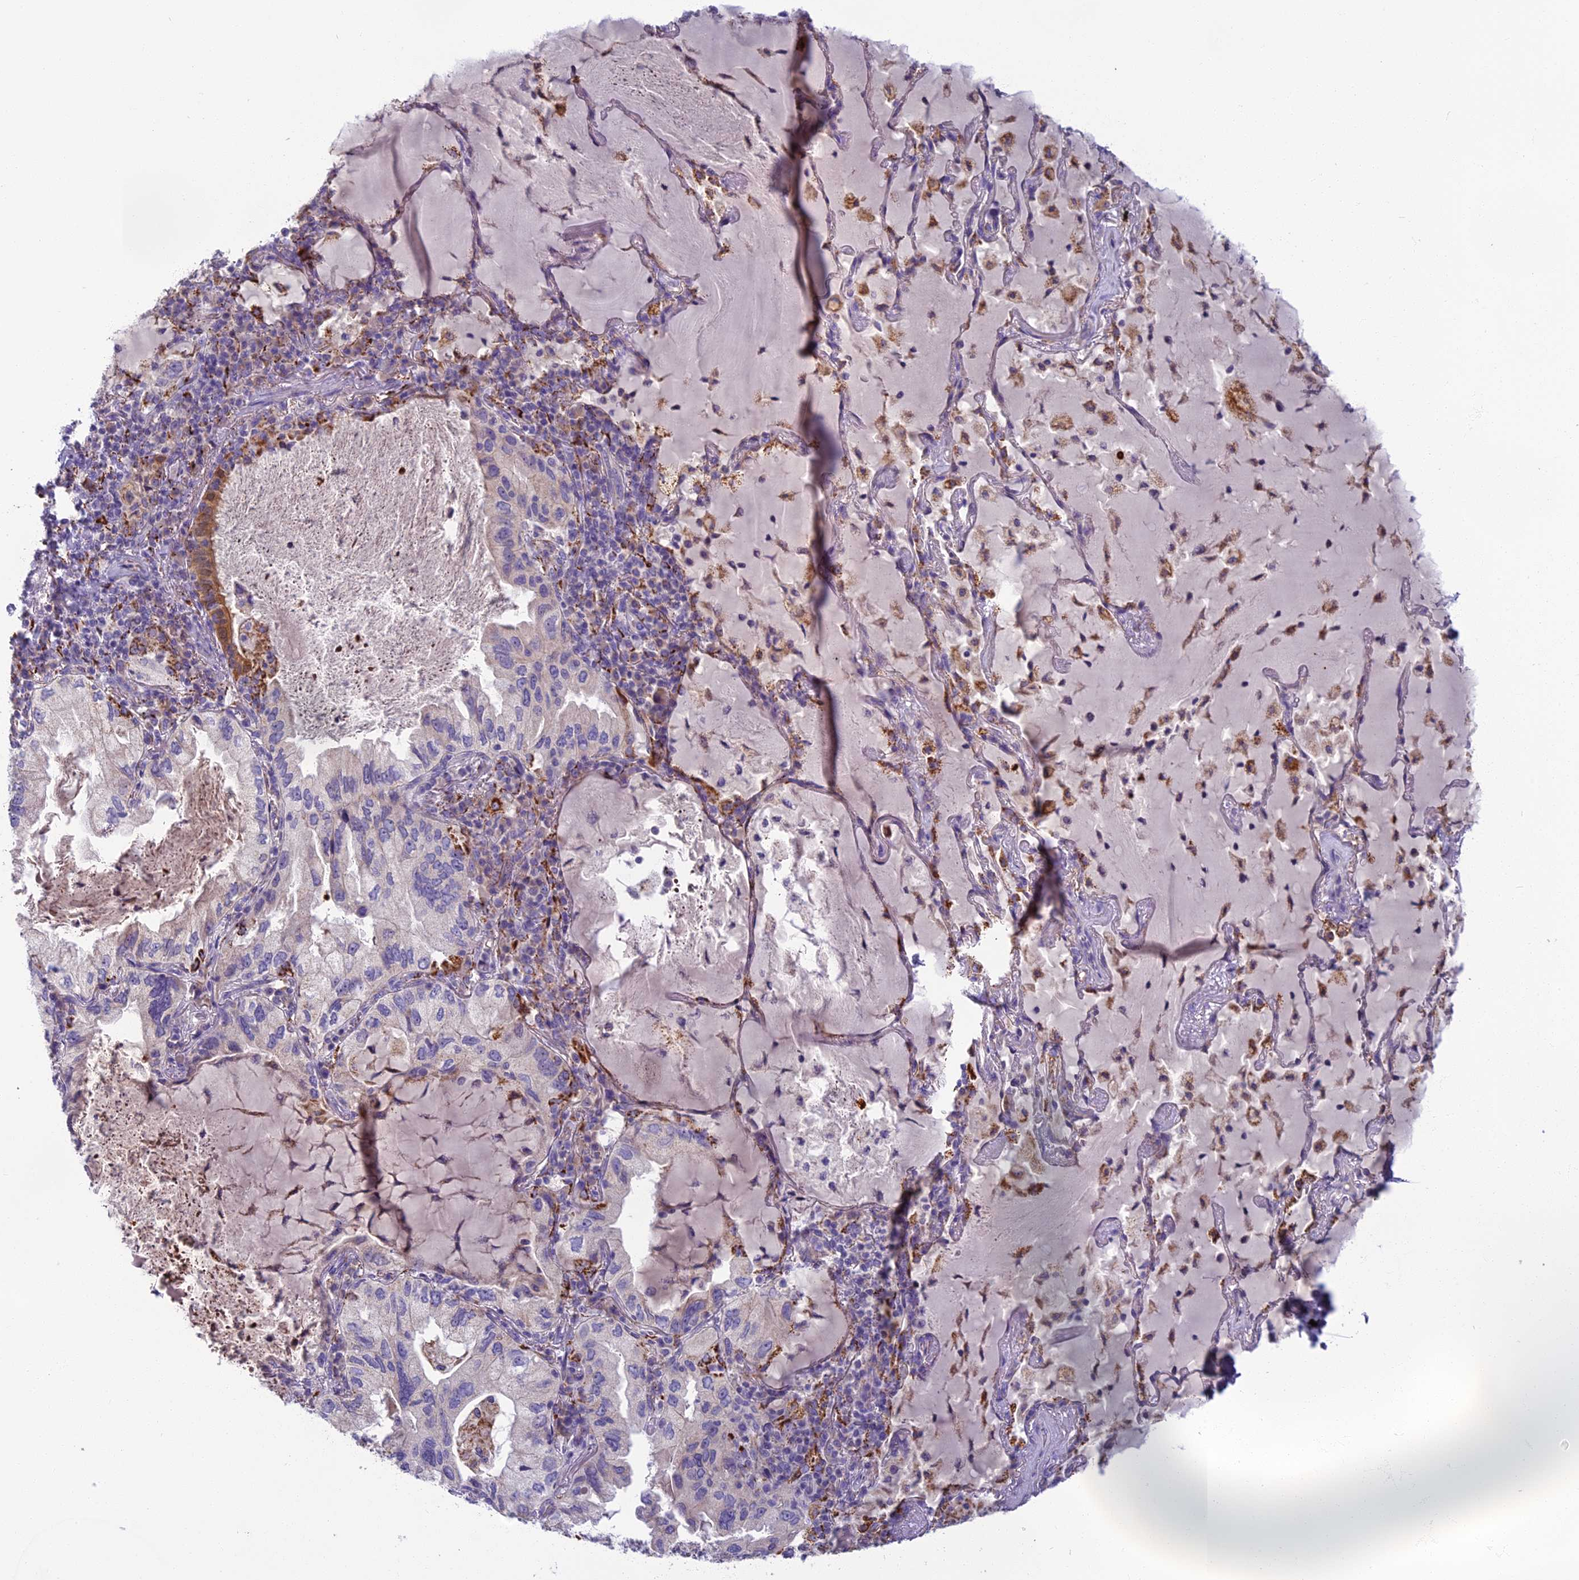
{"staining": {"intensity": "moderate", "quantity": "<25%", "location": "cytoplasmic/membranous"}, "tissue": "lung cancer", "cell_type": "Tumor cells", "image_type": "cancer", "snomed": [{"axis": "morphology", "description": "Adenocarcinoma, NOS"}, {"axis": "topography", "description": "Lung"}], "caption": "Adenocarcinoma (lung) stained with DAB (3,3'-diaminobenzidine) IHC reveals low levels of moderate cytoplasmic/membranous positivity in approximately <25% of tumor cells.", "gene": "SEMA7A", "patient": {"sex": "female", "age": 69}}